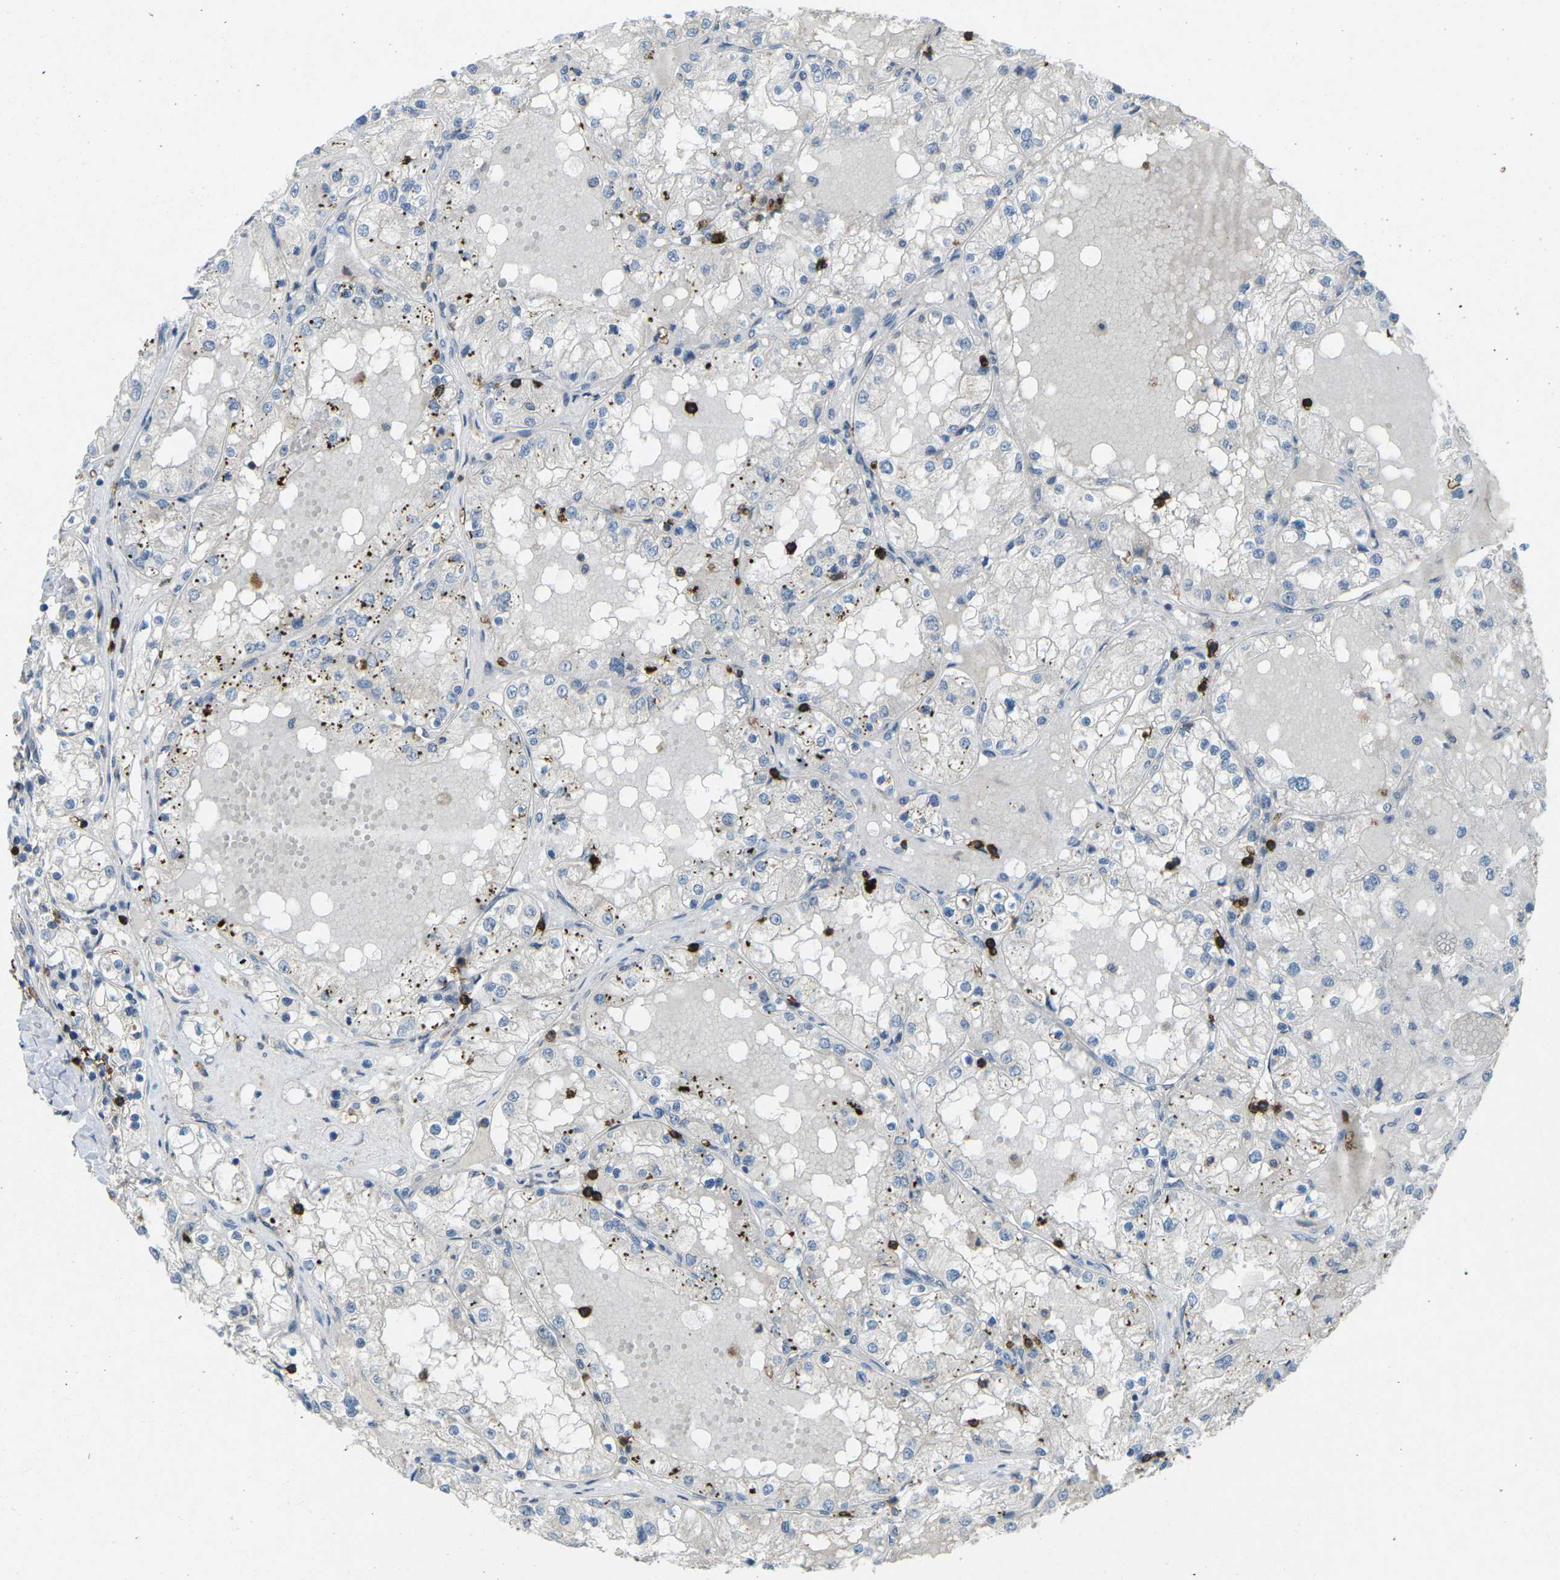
{"staining": {"intensity": "negative", "quantity": "none", "location": "none"}, "tissue": "renal cancer", "cell_type": "Tumor cells", "image_type": "cancer", "snomed": [{"axis": "morphology", "description": "Adenocarcinoma, NOS"}, {"axis": "topography", "description": "Kidney"}], "caption": "Immunohistochemical staining of human renal adenocarcinoma demonstrates no significant staining in tumor cells.", "gene": "CD19", "patient": {"sex": "male", "age": 68}}